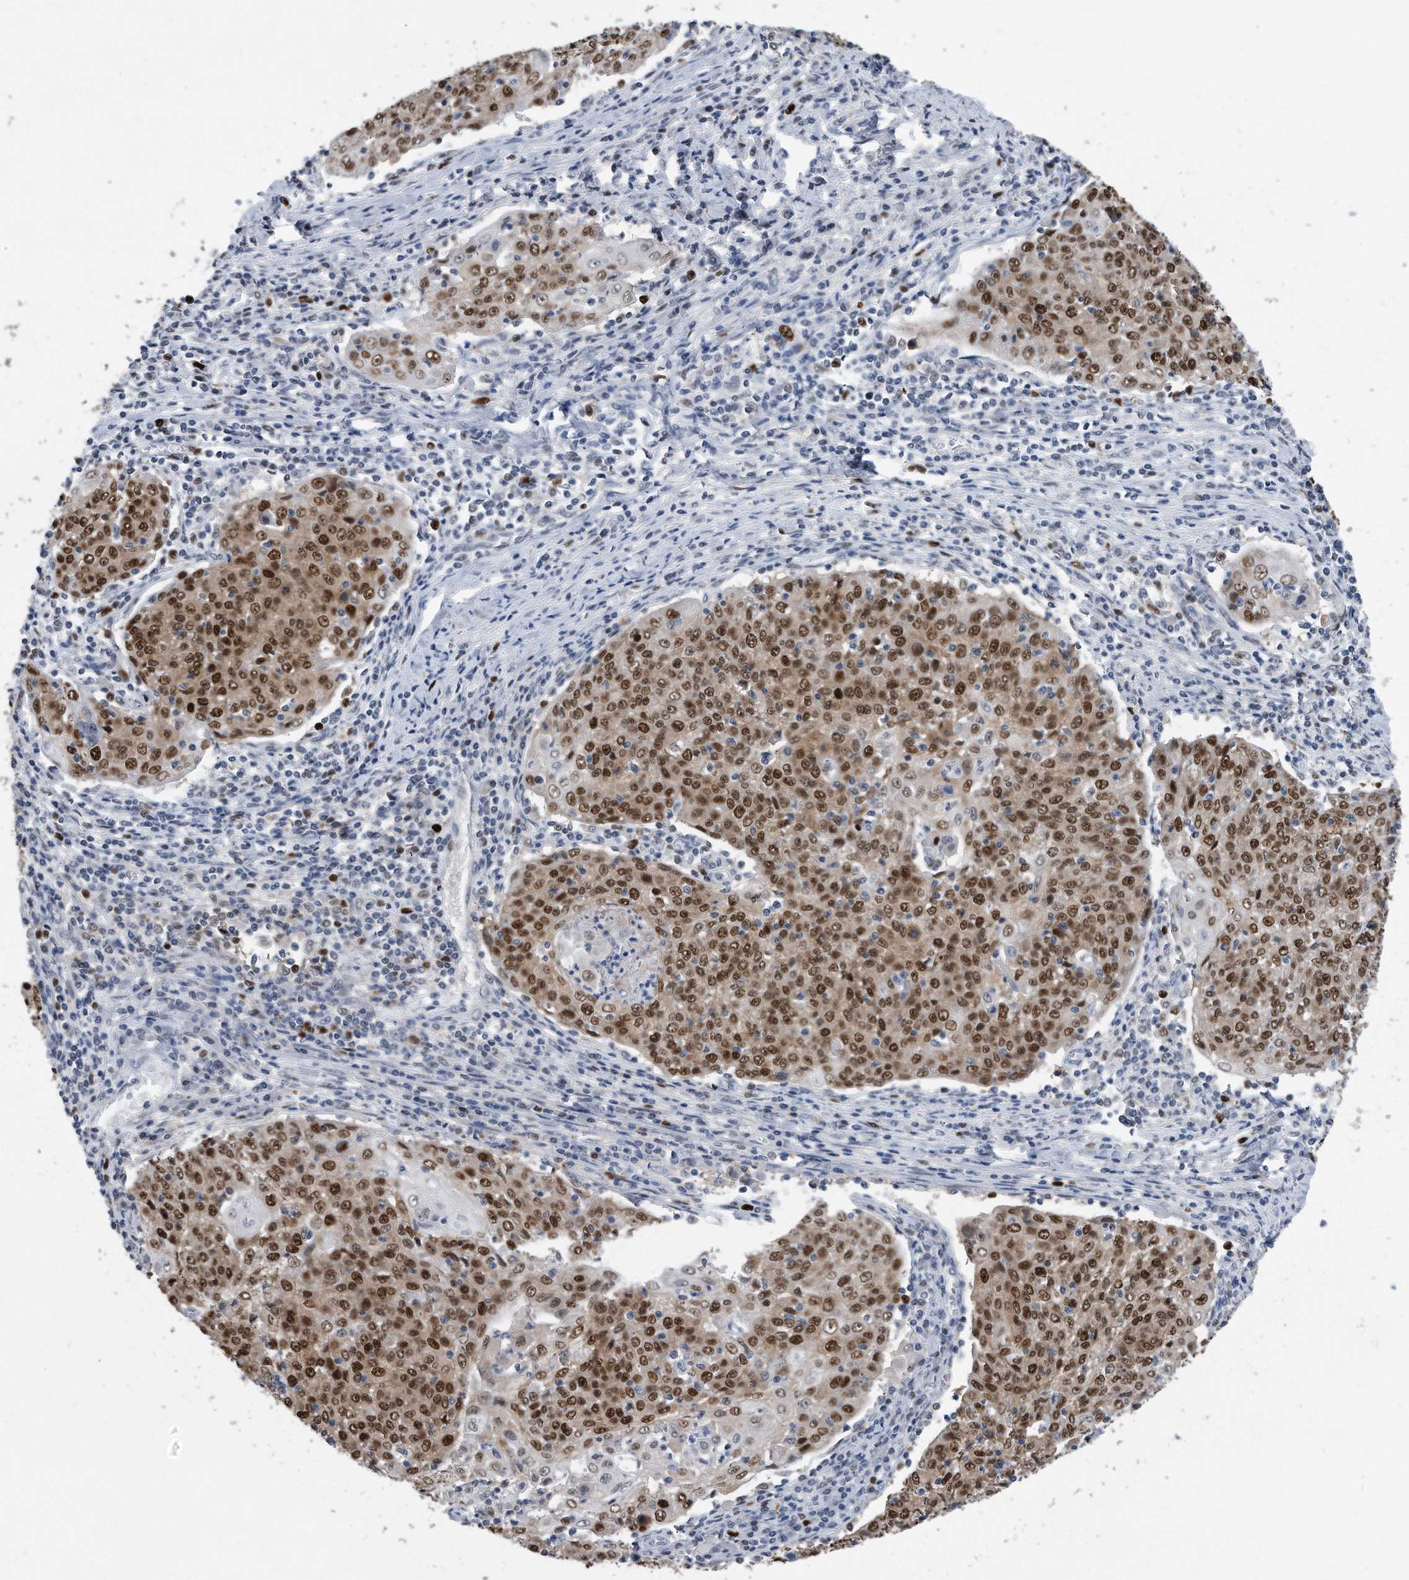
{"staining": {"intensity": "strong", "quantity": ">75%", "location": "nuclear"}, "tissue": "cervical cancer", "cell_type": "Tumor cells", "image_type": "cancer", "snomed": [{"axis": "morphology", "description": "Squamous cell carcinoma, NOS"}, {"axis": "topography", "description": "Cervix"}], "caption": "IHC (DAB (3,3'-diaminobenzidine)) staining of cervical squamous cell carcinoma displays strong nuclear protein staining in approximately >75% of tumor cells. (DAB IHC, brown staining for protein, blue staining for nuclei).", "gene": "PCNA", "patient": {"sex": "female", "age": 48}}